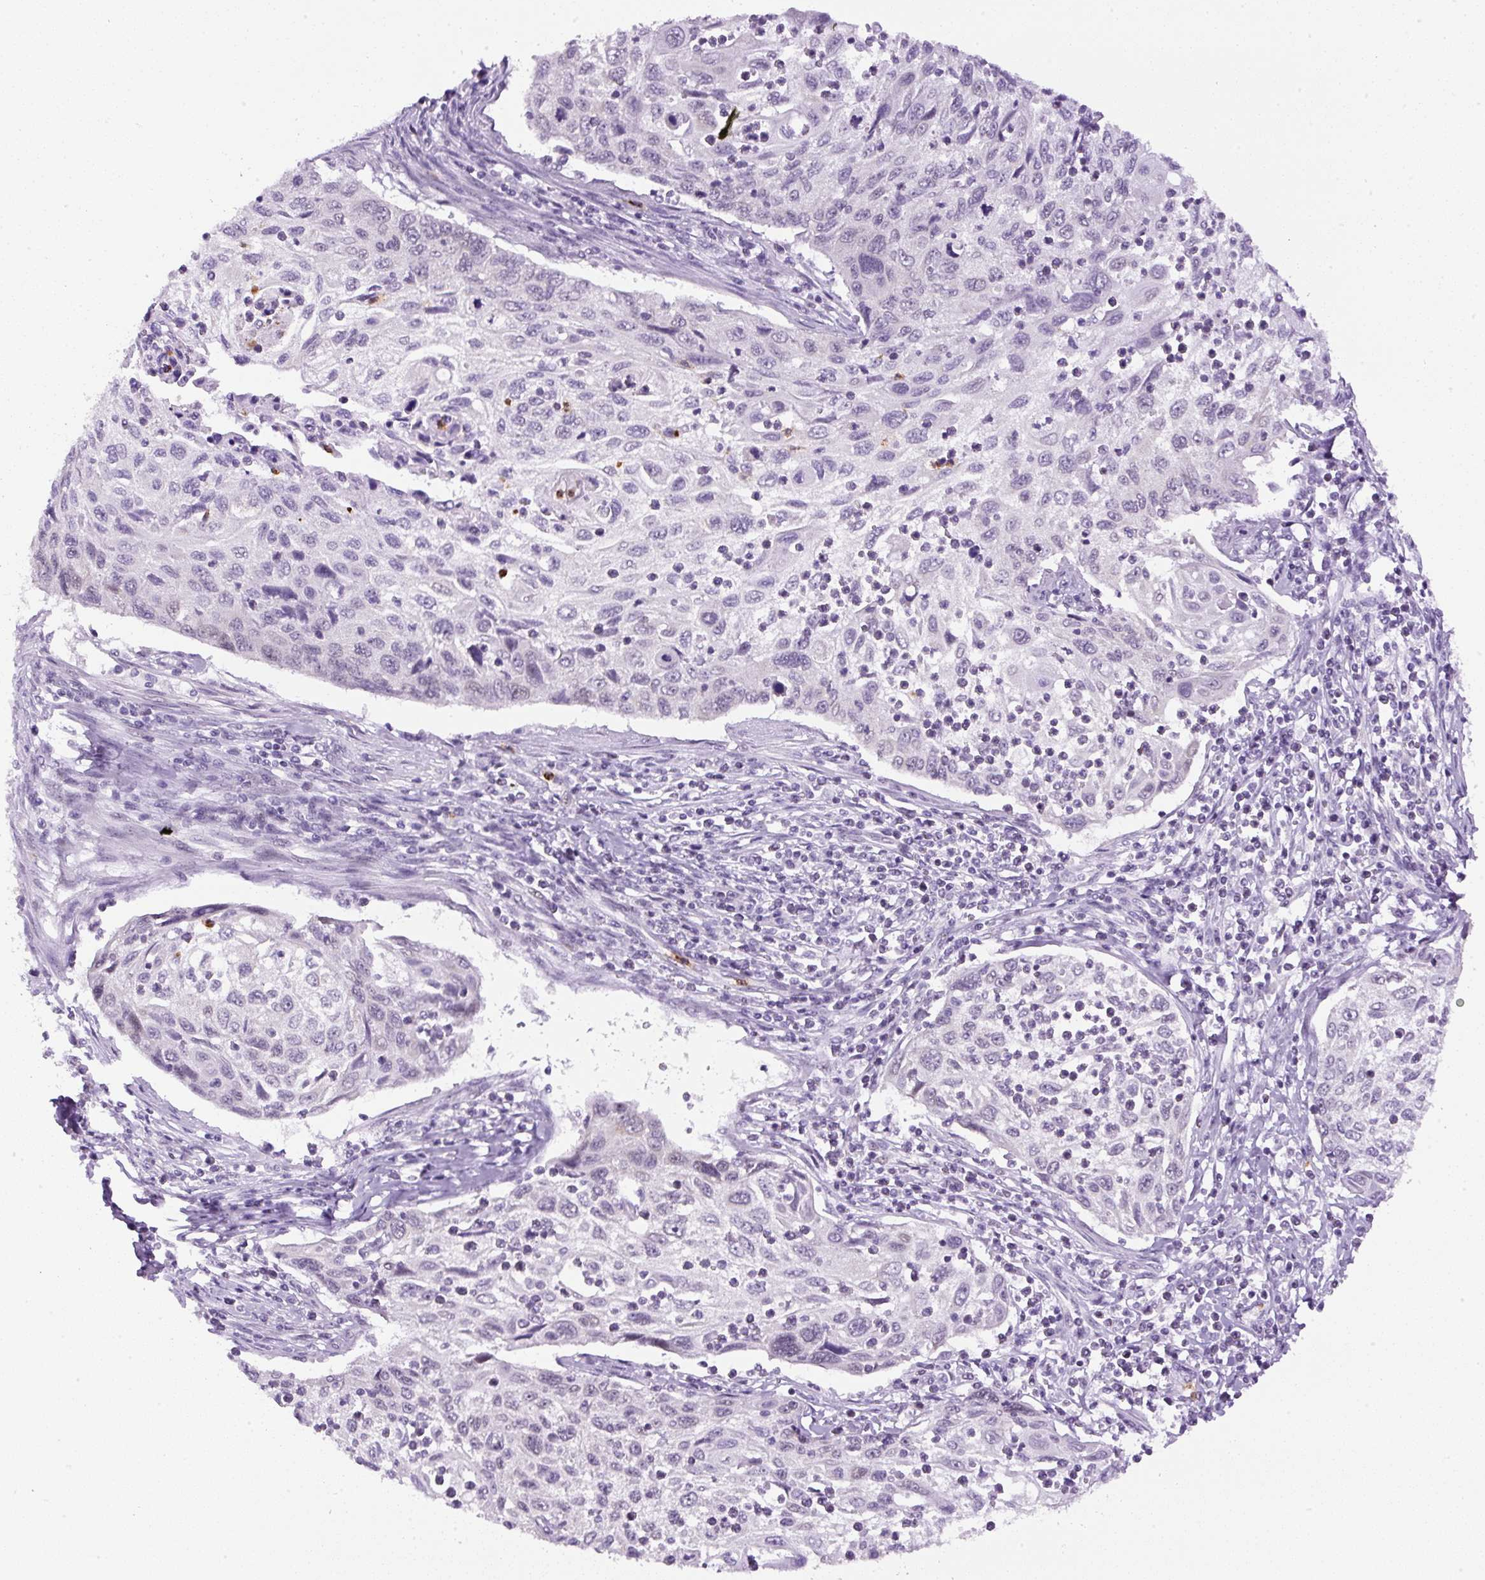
{"staining": {"intensity": "negative", "quantity": "none", "location": "none"}, "tissue": "cervical cancer", "cell_type": "Tumor cells", "image_type": "cancer", "snomed": [{"axis": "morphology", "description": "Squamous cell carcinoma, NOS"}, {"axis": "topography", "description": "Cervix"}], "caption": "This is an immunohistochemistry (IHC) image of cervical cancer (squamous cell carcinoma). There is no expression in tumor cells.", "gene": "RHBDD2", "patient": {"sex": "female", "age": 70}}